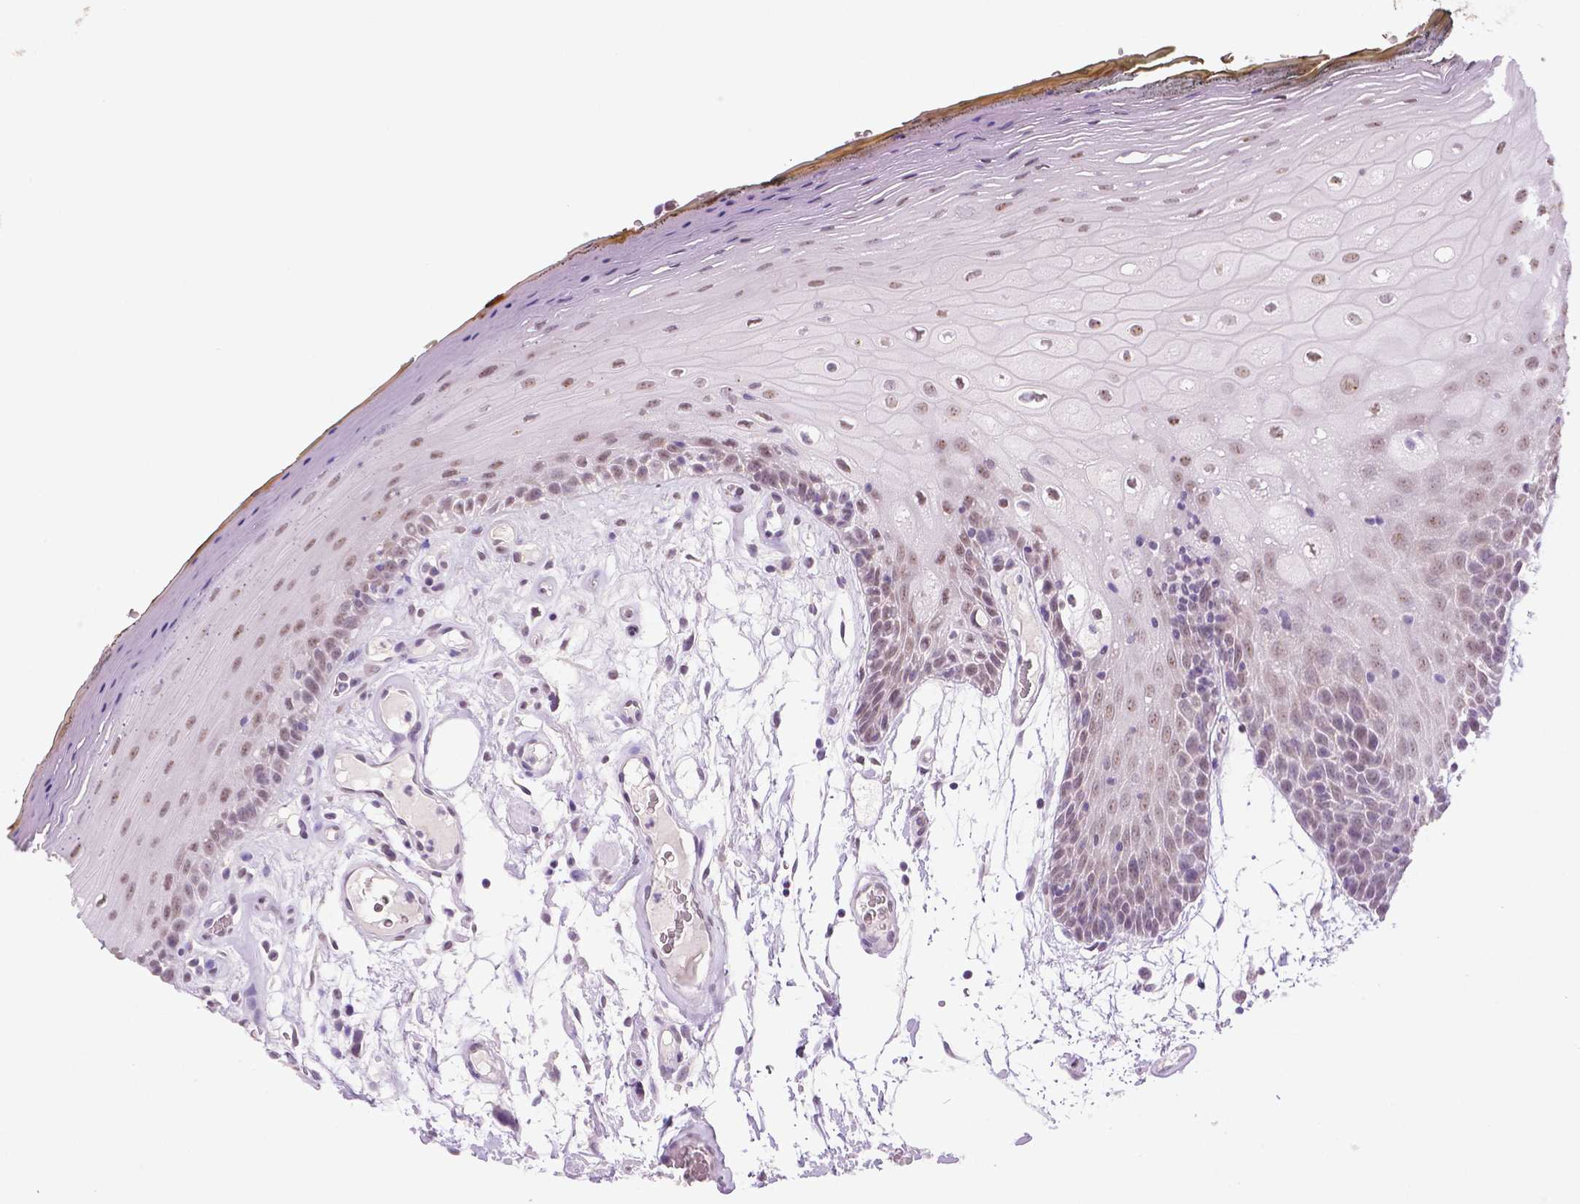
{"staining": {"intensity": "weak", "quantity": "25%-75%", "location": "nuclear"}, "tissue": "oral mucosa", "cell_type": "Squamous epithelial cells", "image_type": "normal", "snomed": [{"axis": "morphology", "description": "Normal tissue, NOS"}, {"axis": "morphology", "description": "Squamous cell carcinoma, NOS"}, {"axis": "topography", "description": "Oral tissue"}, {"axis": "topography", "description": "Head-Neck"}], "caption": "Benign oral mucosa shows weak nuclear positivity in about 25%-75% of squamous epithelial cells.", "gene": "IGF2BP1", "patient": {"sex": "male", "age": 52}}